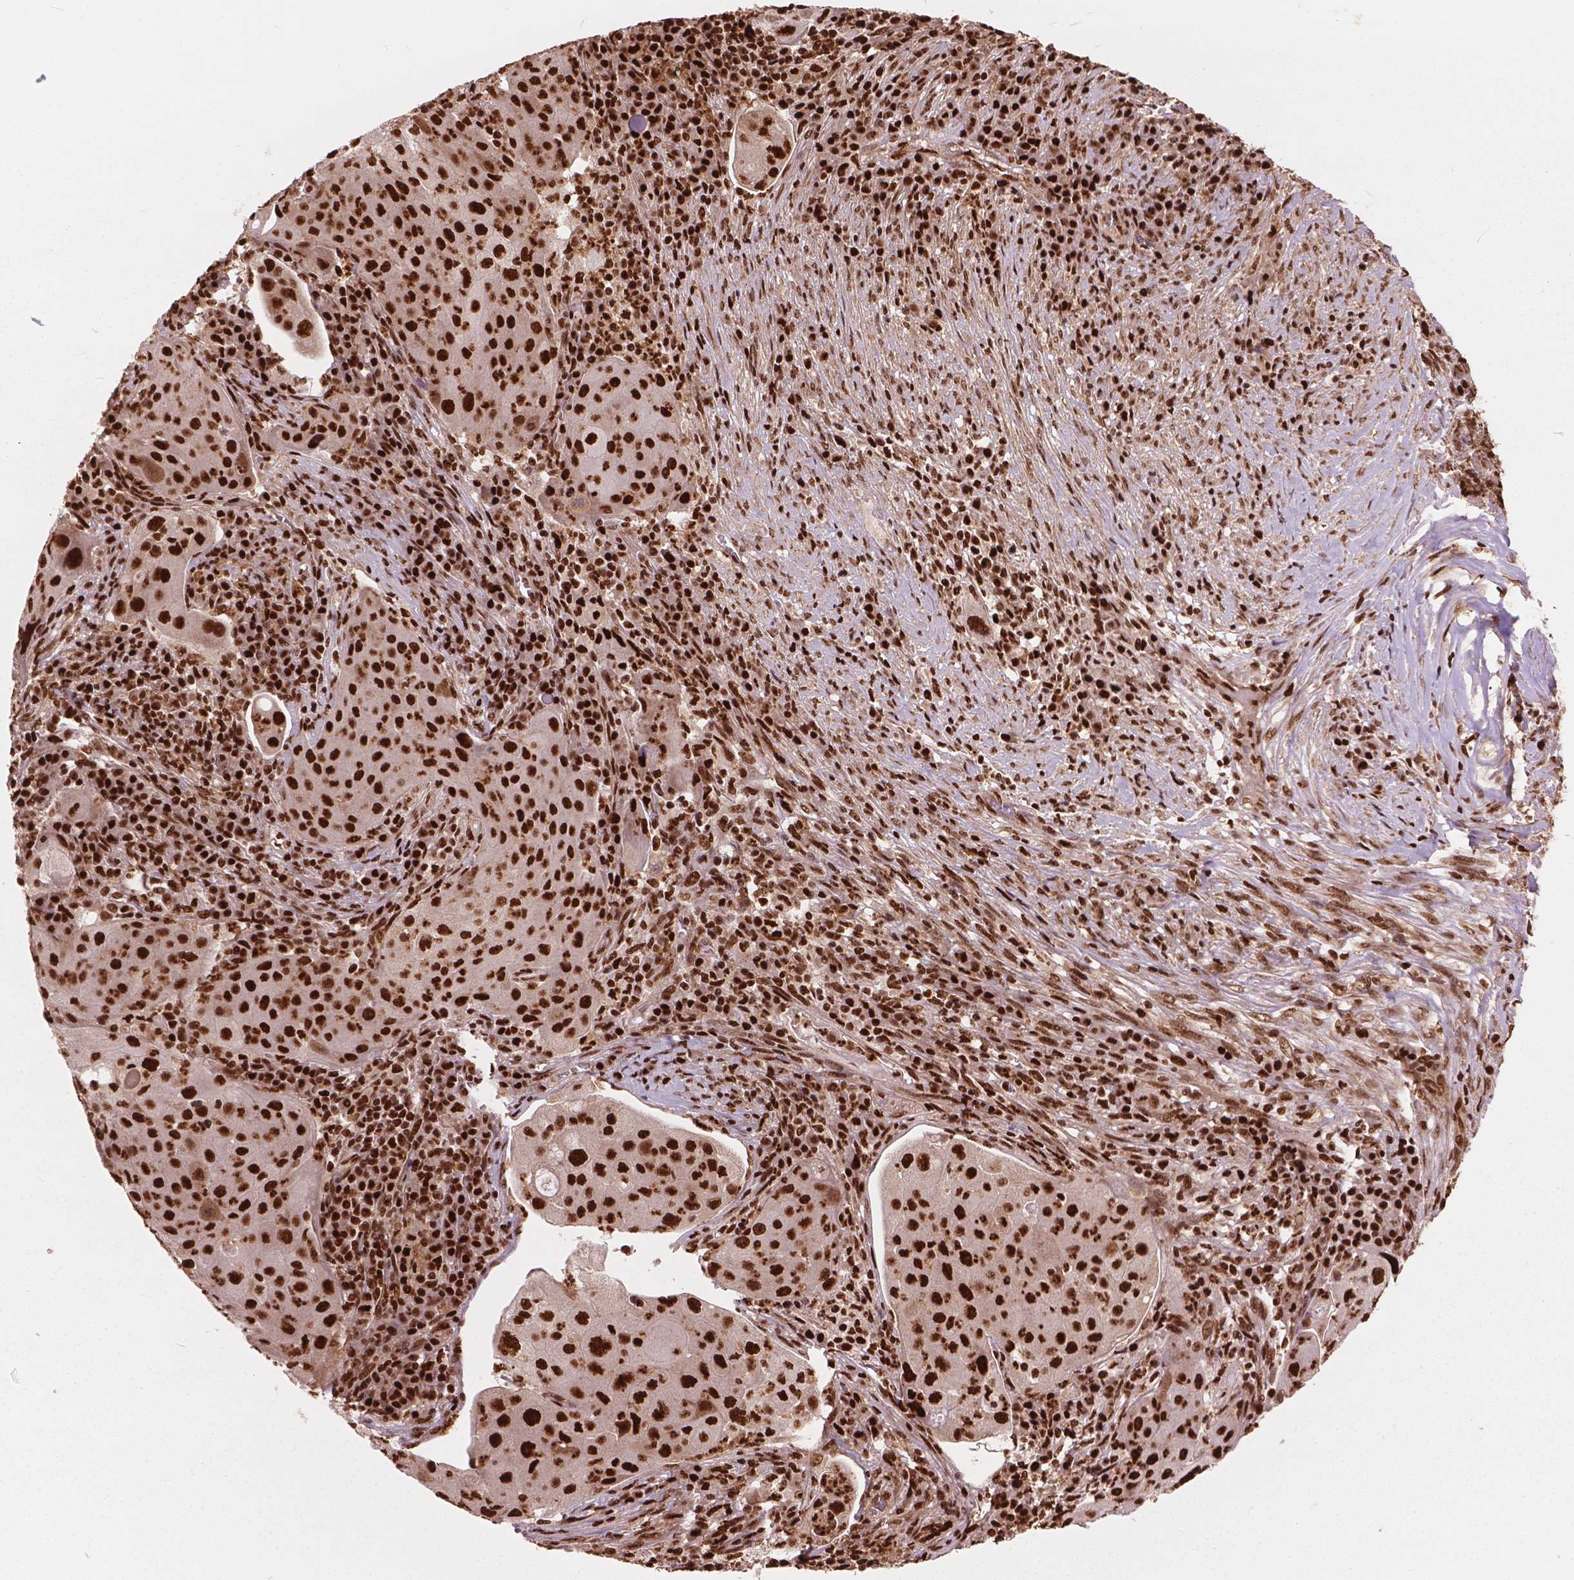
{"staining": {"intensity": "strong", "quantity": ">75%", "location": "nuclear"}, "tissue": "lung cancer", "cell_type": "Tumor cells", "image_type": "cancer", "snomed": [{"axis": "morphology", "description": "Squamous cell carcinoma, NOS"}, {"axis": "topography", "description": "Lung"}], "caption": "Human lung squamous cell carcinoma stained for a protein (brown) shows strong nuclear positive positivity in approximately >75% of tumor cells.", "gene": "ANP32B", "patient": {"sex": "female", "age": 59}}